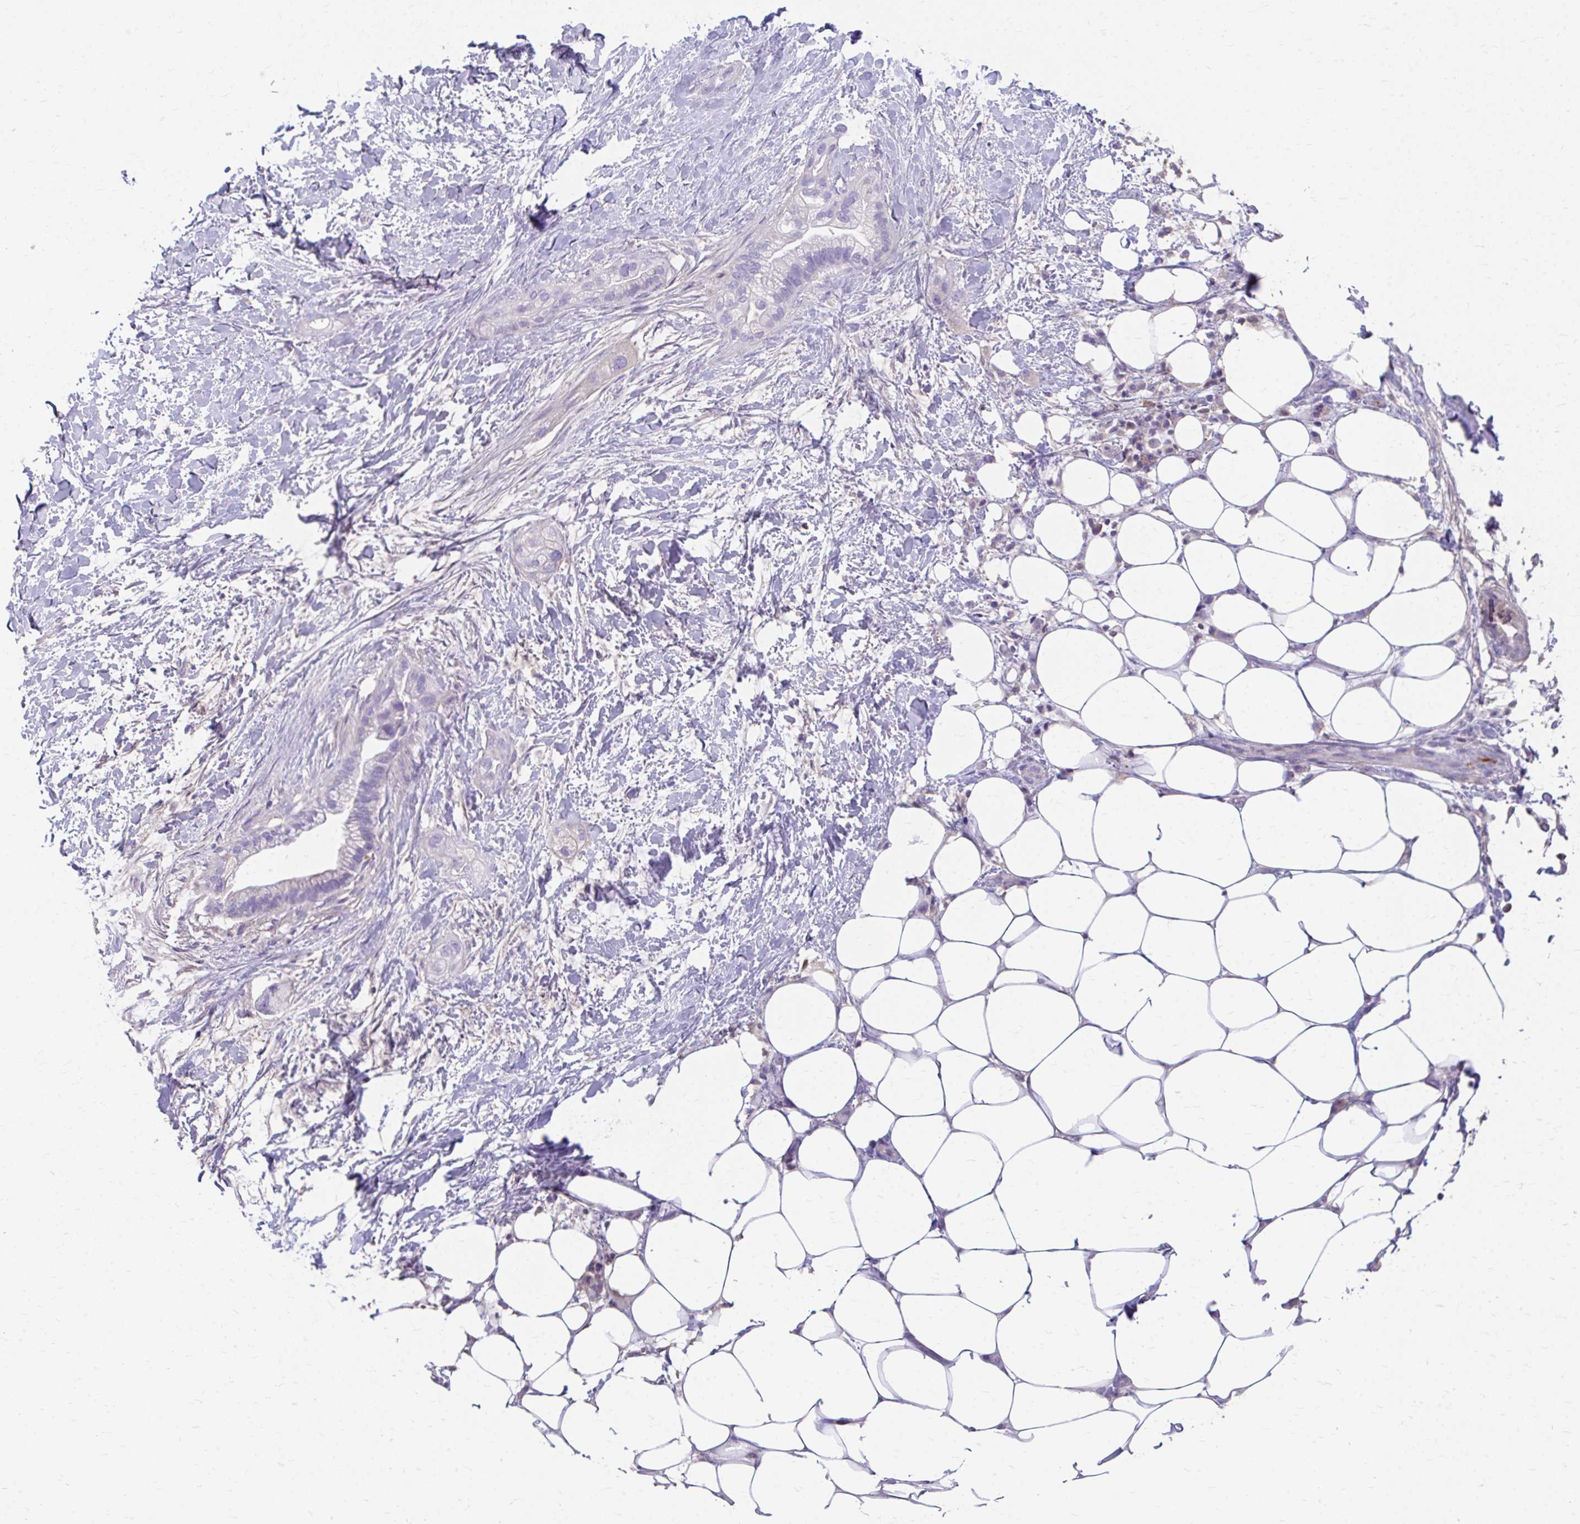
{"staining": {"intensity": "negative", "quantity": "none", "location": "none"}, "tissue": "pancreatic cancer", "cell_type": "Tumor cells", "image_type": "cancer", "snomed": [{"axis": "morphology", "description": "Adenocarcinoma, NOS"}, {"axis": "topography", "description": "Pancreas"}], "caption": "Adenocarcinoma (pancreatic) was stained to show a protein in brown. There is no significant staining in tumor cells.", "gene": "CFH", "patient": {"sex": "male", "age": 44}}